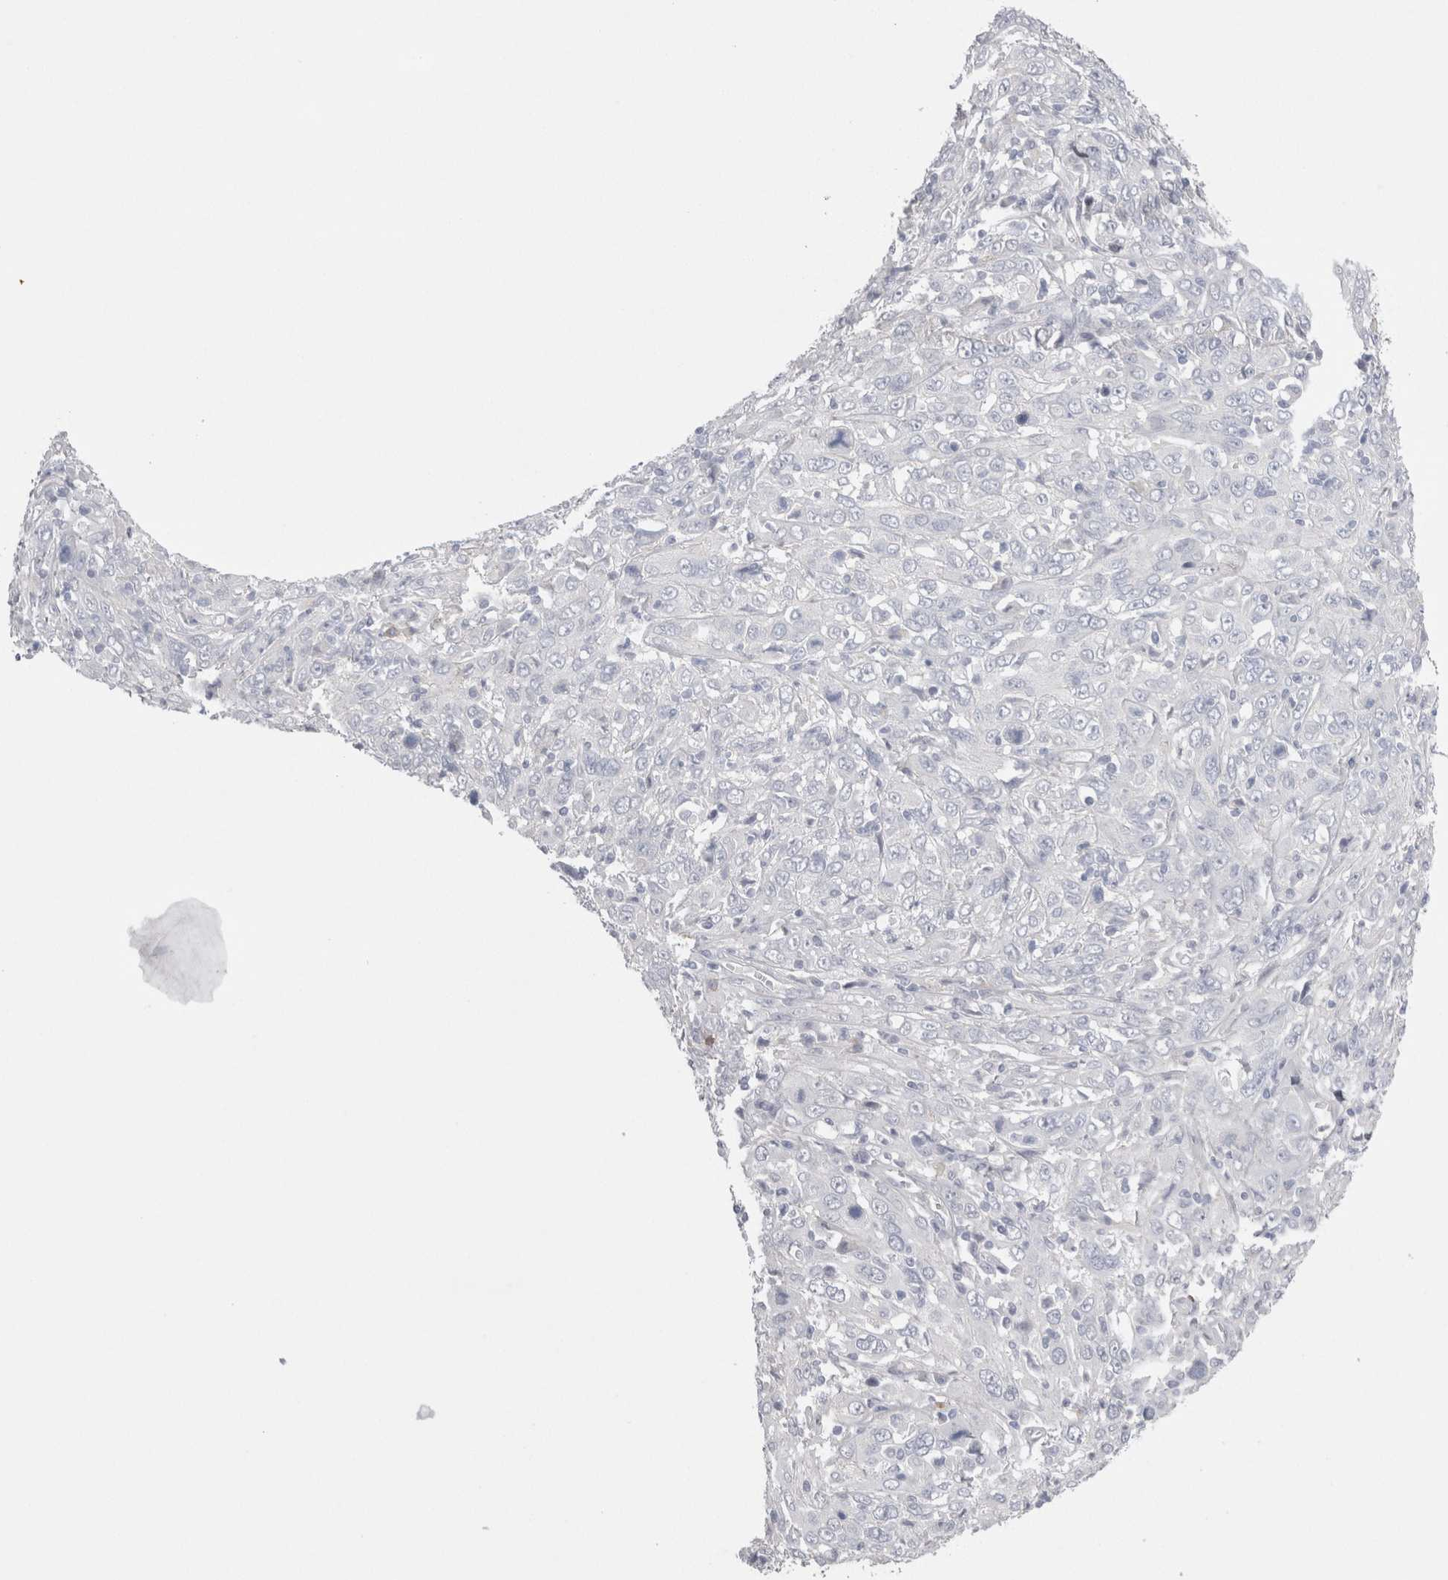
{"staining": {"intensity": "negative", "quantity": "none", "location": "none"}, "tissue": "cervical cancer", "cell_type": "Tumor cells", "image_type": "cancer", "snomed": [{"axis": "morphology", "description": "Squamous cell carcinoma, NOS"}, {"axis": "topography", "description": "Cervix"}], "caption": "Tumor cells show no significant protein expression in cervical cancer (squamous cell carcinoma).", "gene": "EPDR1", "patient": {"sex": "female", "age": 46}}